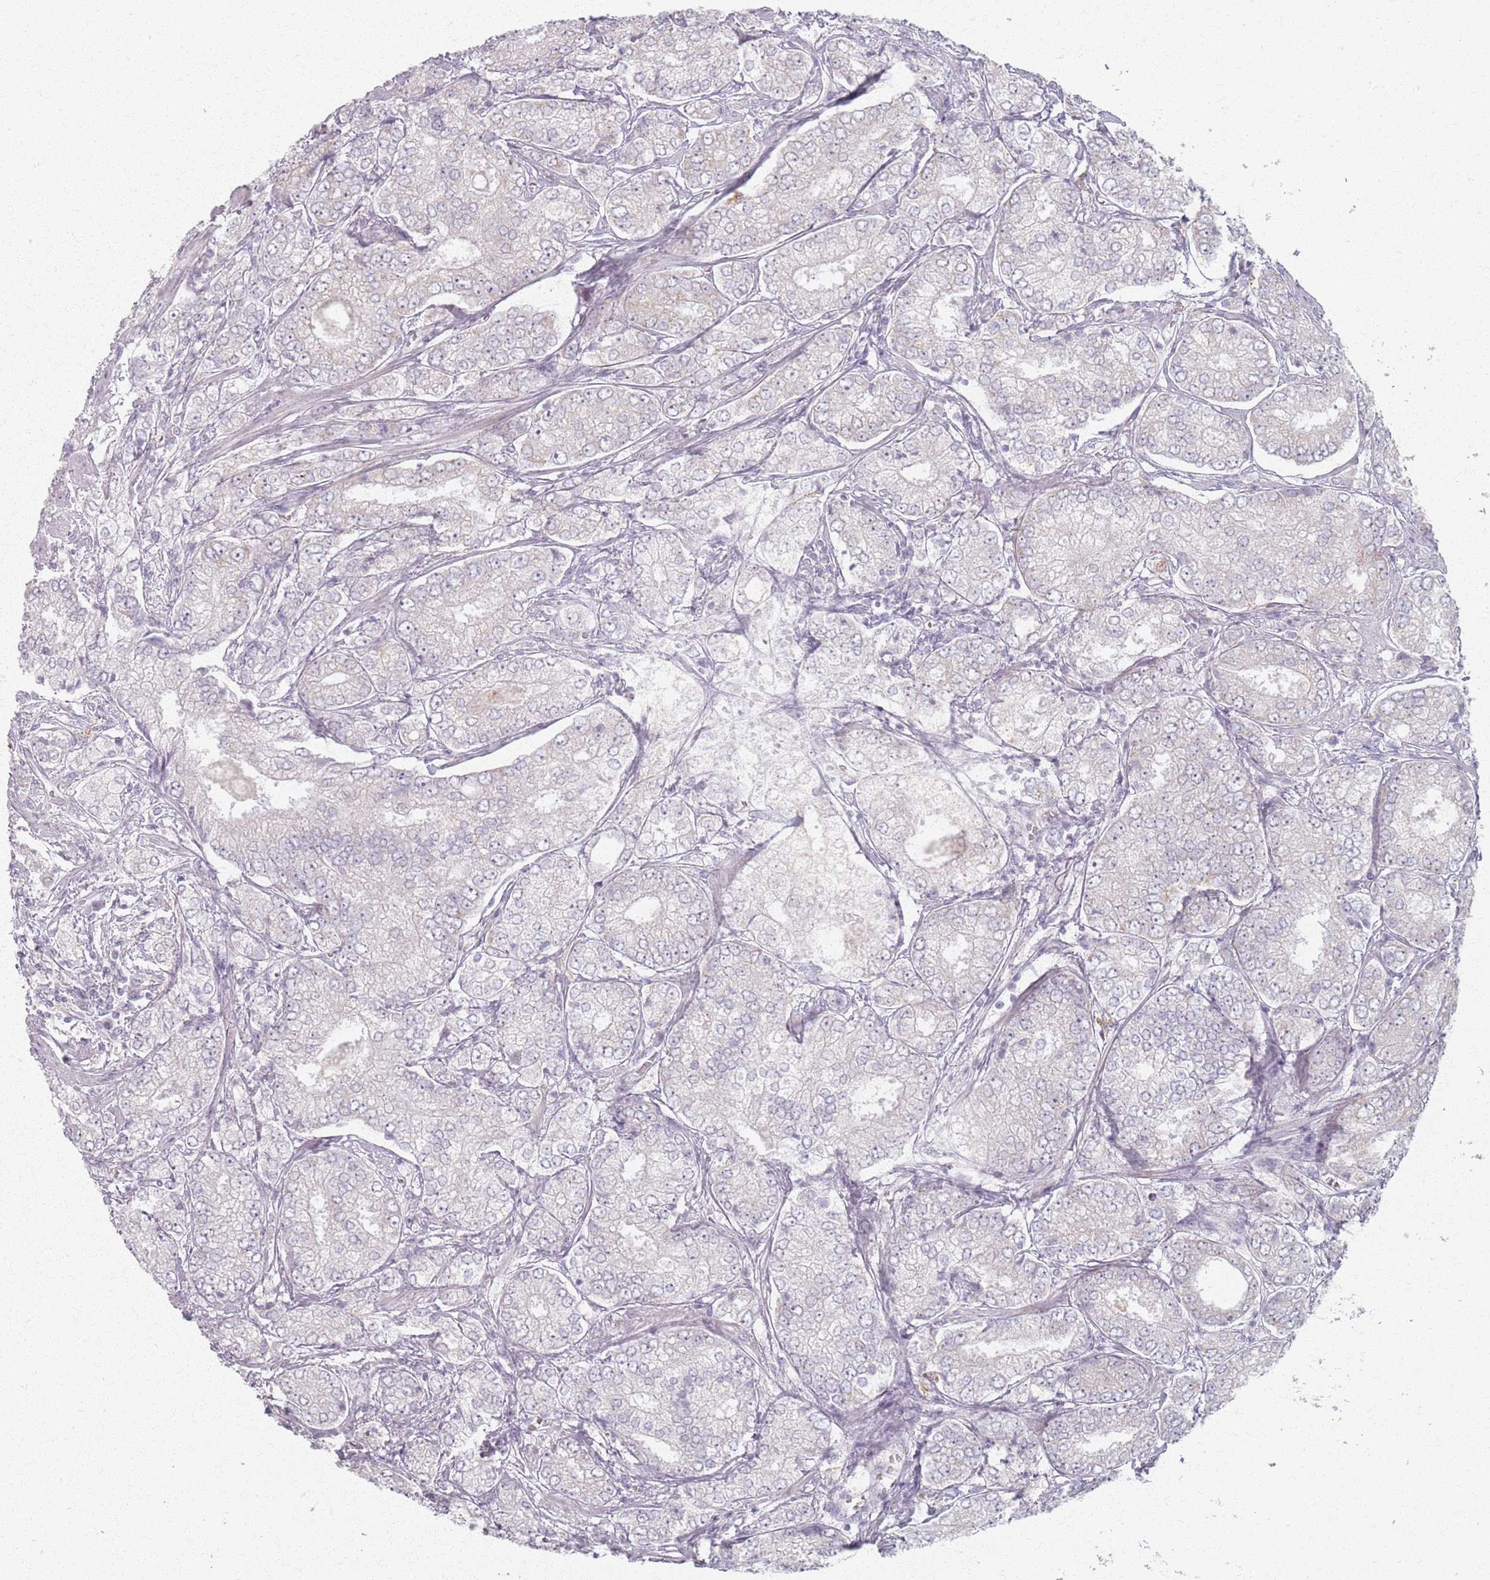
{"staining": {"intensity": "negative", "quantity": "none", "location": "none"}, "tissue": "prostate cancer", "cell_type": "Tumor cells", "image_type": "cancer", "snomed": [{"axis": "morphology", "description": "Adenocarcinoma, High grade"}, {"axis": "topography", "description": "Prostate"}], "caption": "Immunohistochemical staining of prostate cancer demonstrates no significant staining in tumor cells. (Stains: DAB (3,3'-diaminobenzidine) immunohistochemistry with hematoxylin counter stain, Microscopy: brightfield microscopy at high magnification).", "gene": "PKD2L2", "patient": {"sex": "male", "age": 63}}